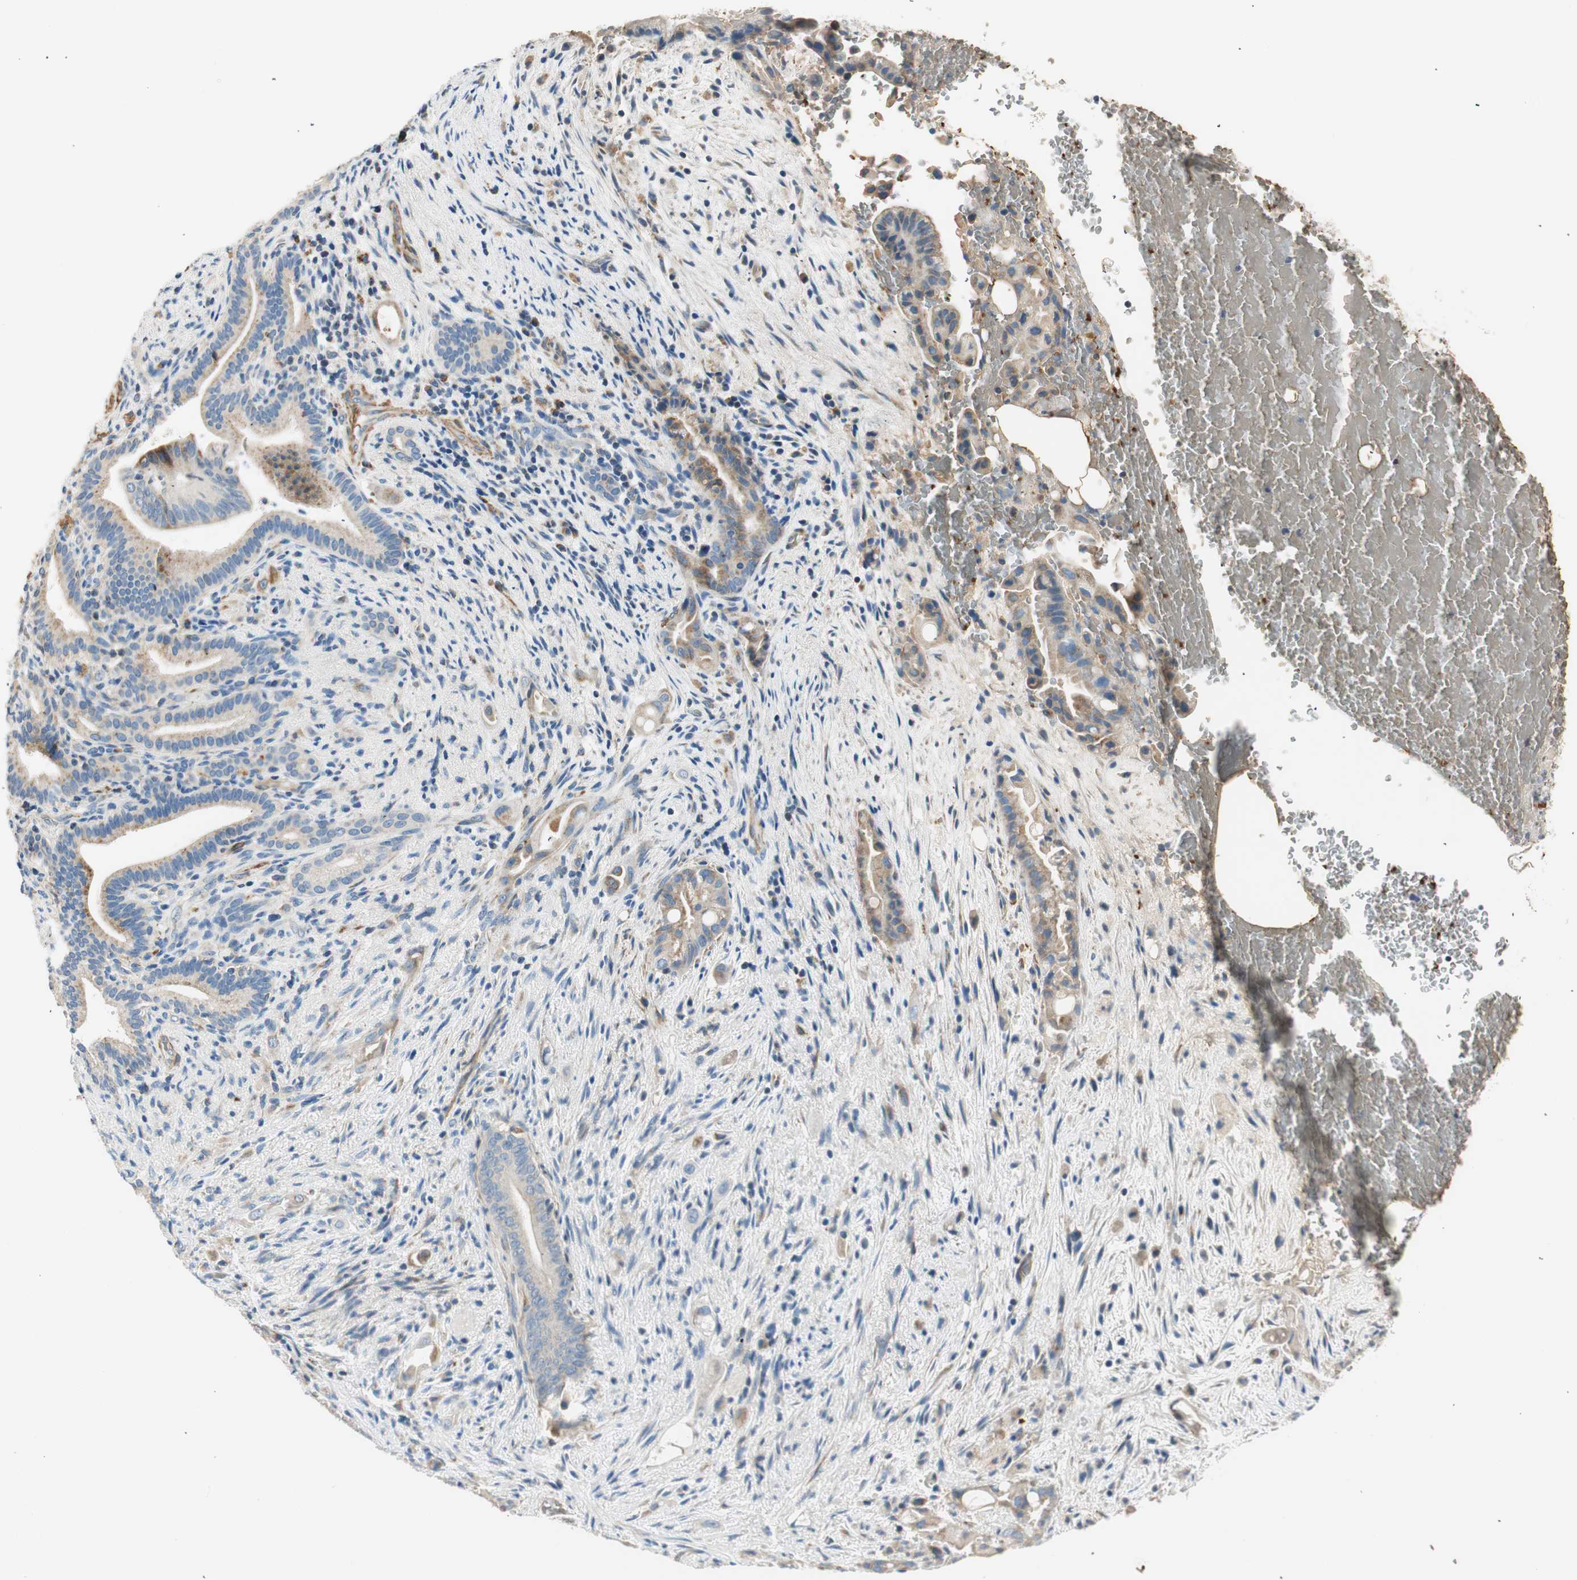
{"staining": {"intensity": "weak", "quantity": "25%-75%", "location": "cytoplasmic/membranous"}, "tissue": "liver cancer", "cell_type": "Tumor cells", "image_type": "cancer", "snomed": [{"axis": "morphology", "description": "Cholangiocarcinoma"}, {"axis": "topography", "description": "Liver"}], "caption": "High-magnification brightfield microscopy of liver cancer (cholangiocarcinoma) stained with DAB (3,3'-diaminobenzidine) (brown) and counterstained with hematoxylin (blue). tumor cells exhibit weak cytoplasmic/membranous staining is identified in about25%-75% of cells. The staining was performed using DAB (3,3'-diaminobenzidine) to visualize the protein expression in brown, while the nuclei were stained in blue with hematoxylin (Magnification: 20x).", "gene": "RORB", "patient": {"sex": "female", "age": 68}}